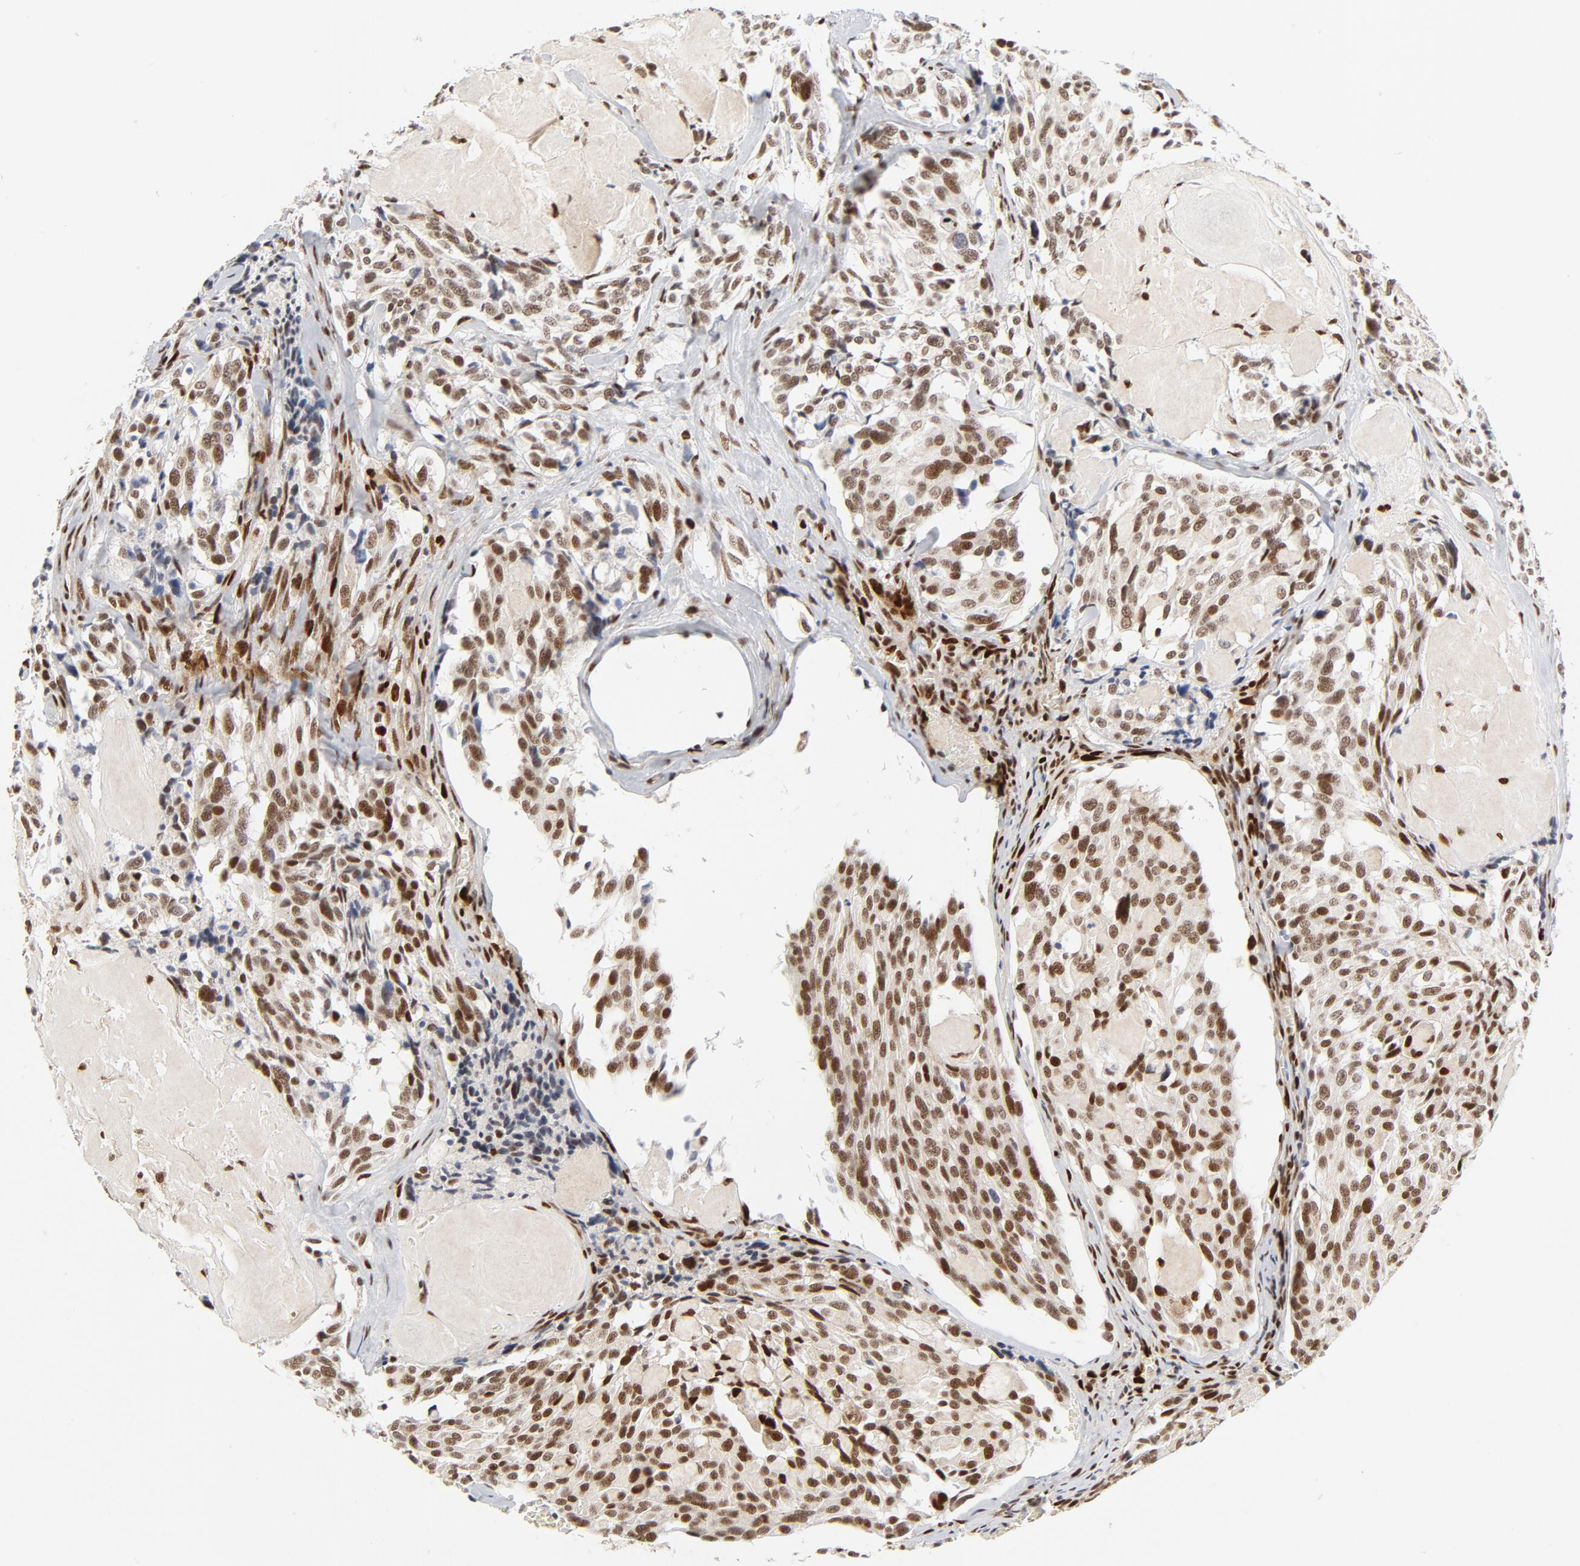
{"staining": {"intensity": "moderate", "quantity": ">75%", "location": "nuclear"}, "tissue": "thyroid cancer", "cell_type": "Tumor cells", "image_type": "cancer", "snomed": [{"axis": "morphology", "description": "Carcinoma, NOS"}, {"axis": "morphology", "description": "Carcinoid, malignant, NOS"}, {"axis": "topography", "description": "Thyroid gland"}], "caption": "Thyroid carcinoid (malignant) tissue displays moderate nuclear expression in approximately >75% of tumor cells, visualized by immunohistochemistry.", "gene": "MEF2A", "patient": {"sex": "male", "age": 33}}